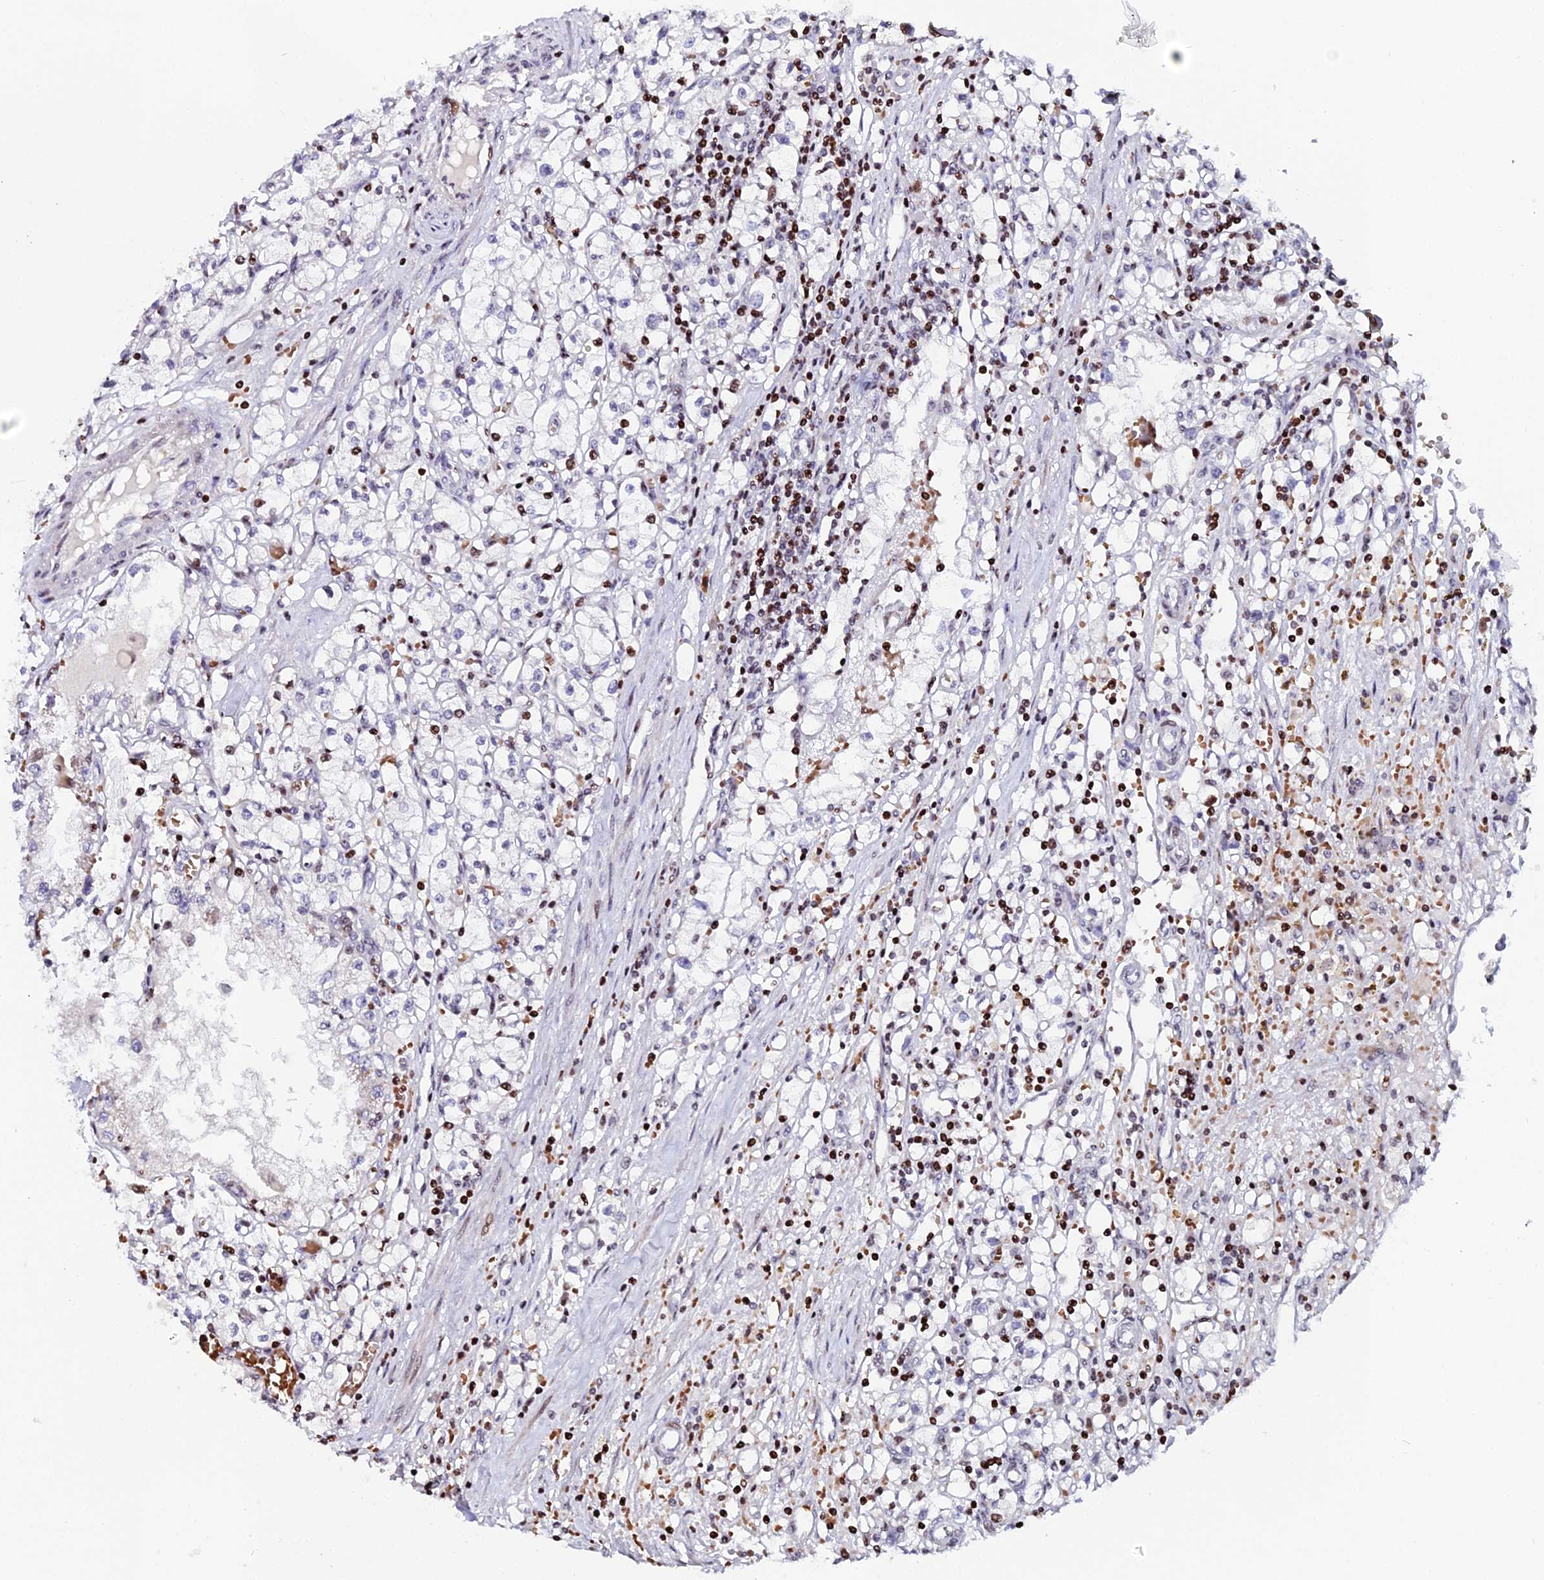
{"staining": {"intensity": "moderate", "quantity": "<25%", "location": "nuclear"}, "tissue": "renal cancer", "cell_type": "Tumor cells", "image_type": "cancer", "snomed": [{"axis": "morphology", "description": "Adenocarcinoma, NOS"}, {"axis": "topography", "description": "Kidney"}], "caption": "This micrograph exhibits renal cancer stained with IHC to label a protein in brown. The nuclear of tumor cells show moderate positivity for the protein. Nuclei are counter-stained blue.", "gene": "MYNN", "patient": {"sex": "male", "age": 56}}